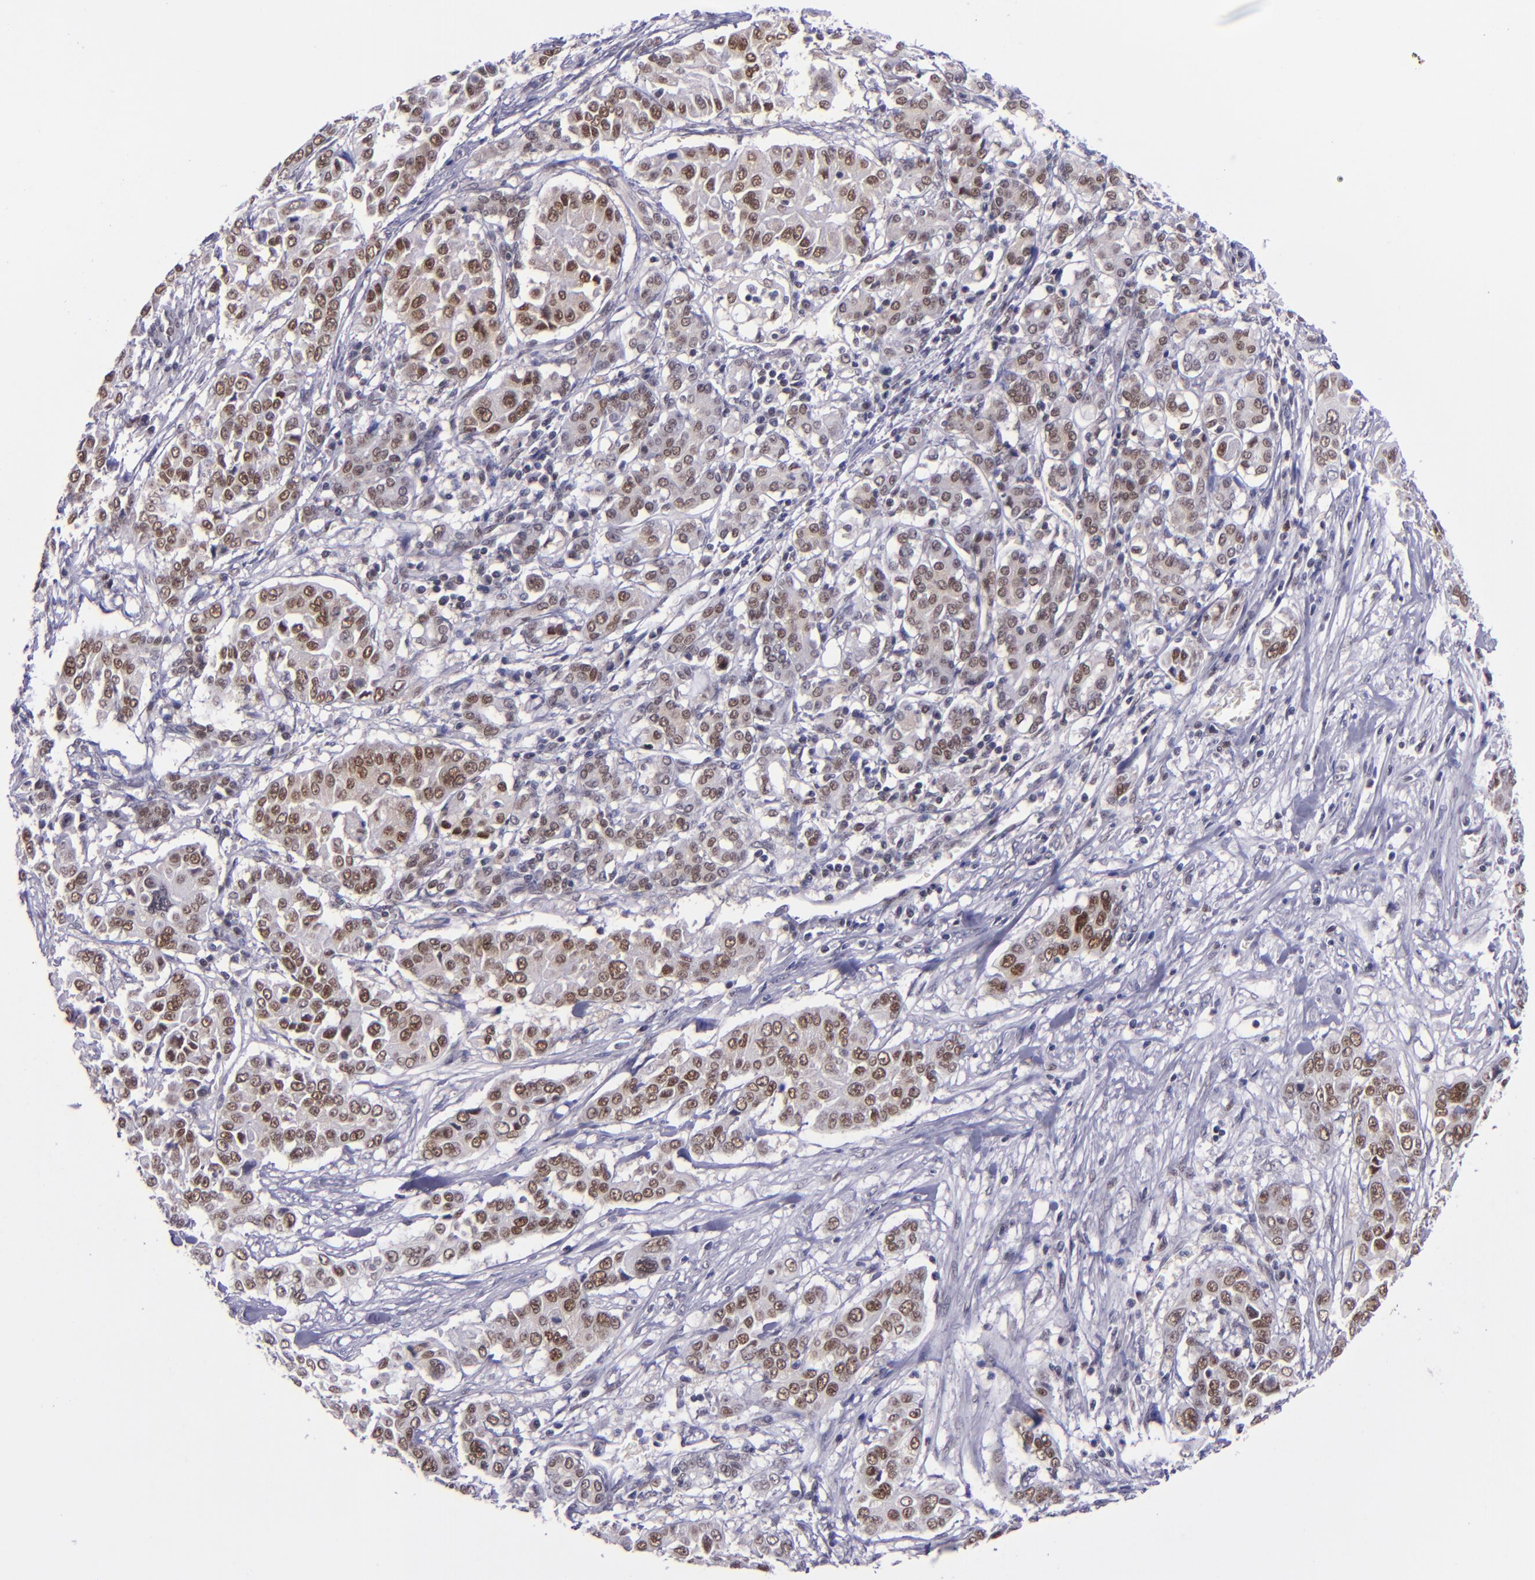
{"staining": {"intensity": "moderate", "quantity": ">75%", "location": "cytoplasmic/membranous,nuclear"}, "tissue": "pancreatic cancer", "cell_type": "Tumor cells", "image_type": "cancer", "snomed": [{"axis": "morphology", "description": "Adenocarcinoma, NOS"}, {"axis": "topography", "description": "Pancreas"}], "caption": "Pancreatic adenocarcinoma stained with a brown dye demonstrates moderate cytoplasmic/membranous and nuclear positive expression in about >75% of tumor cells.", "gene": "BAG1", "patient": {"sex": "female", "age": 52}}